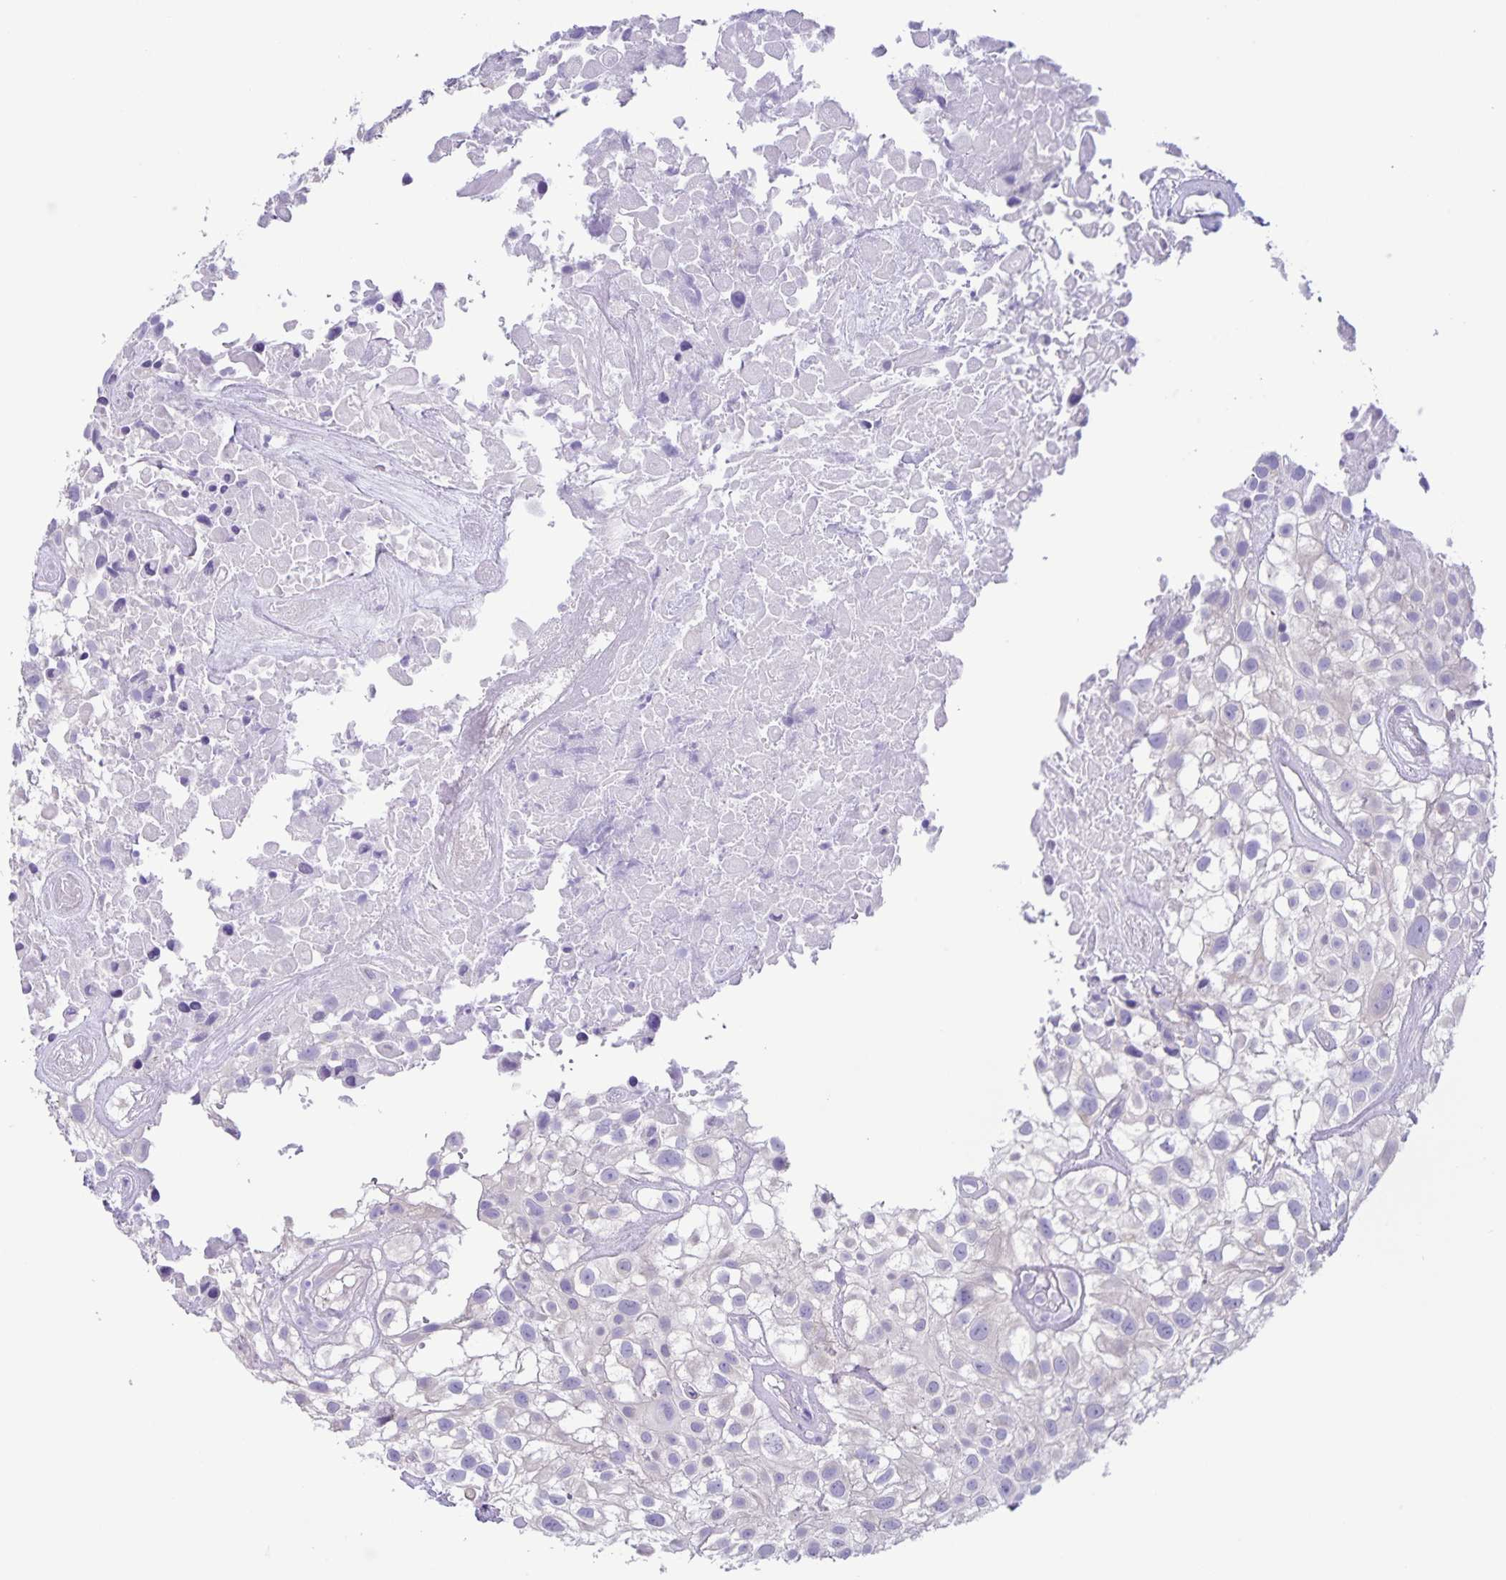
{"staining": {"intensity": "negative", "quantity": "none", "location": "none"}, "tissue": "urothelial cancer", "cell_type": "Tumor cells", "image_type": "cancer", "snomed": [{"axis": "morphology", "description": "Urothelial carcinoma, High grade"}, {"axis": "topography", "description": "Urinary bladder"}], "caption": "Tumor cells are negative for brown protein staining in high-grade urothelial carcinoma. (Stains: DAB immunohistochemistry (IHC) with hematoxylin counter stain, Microscopy: brightfield microscopy at high magnification).", "gene": "CAPSL", "patient": {"sex": "male", "age": 56}}